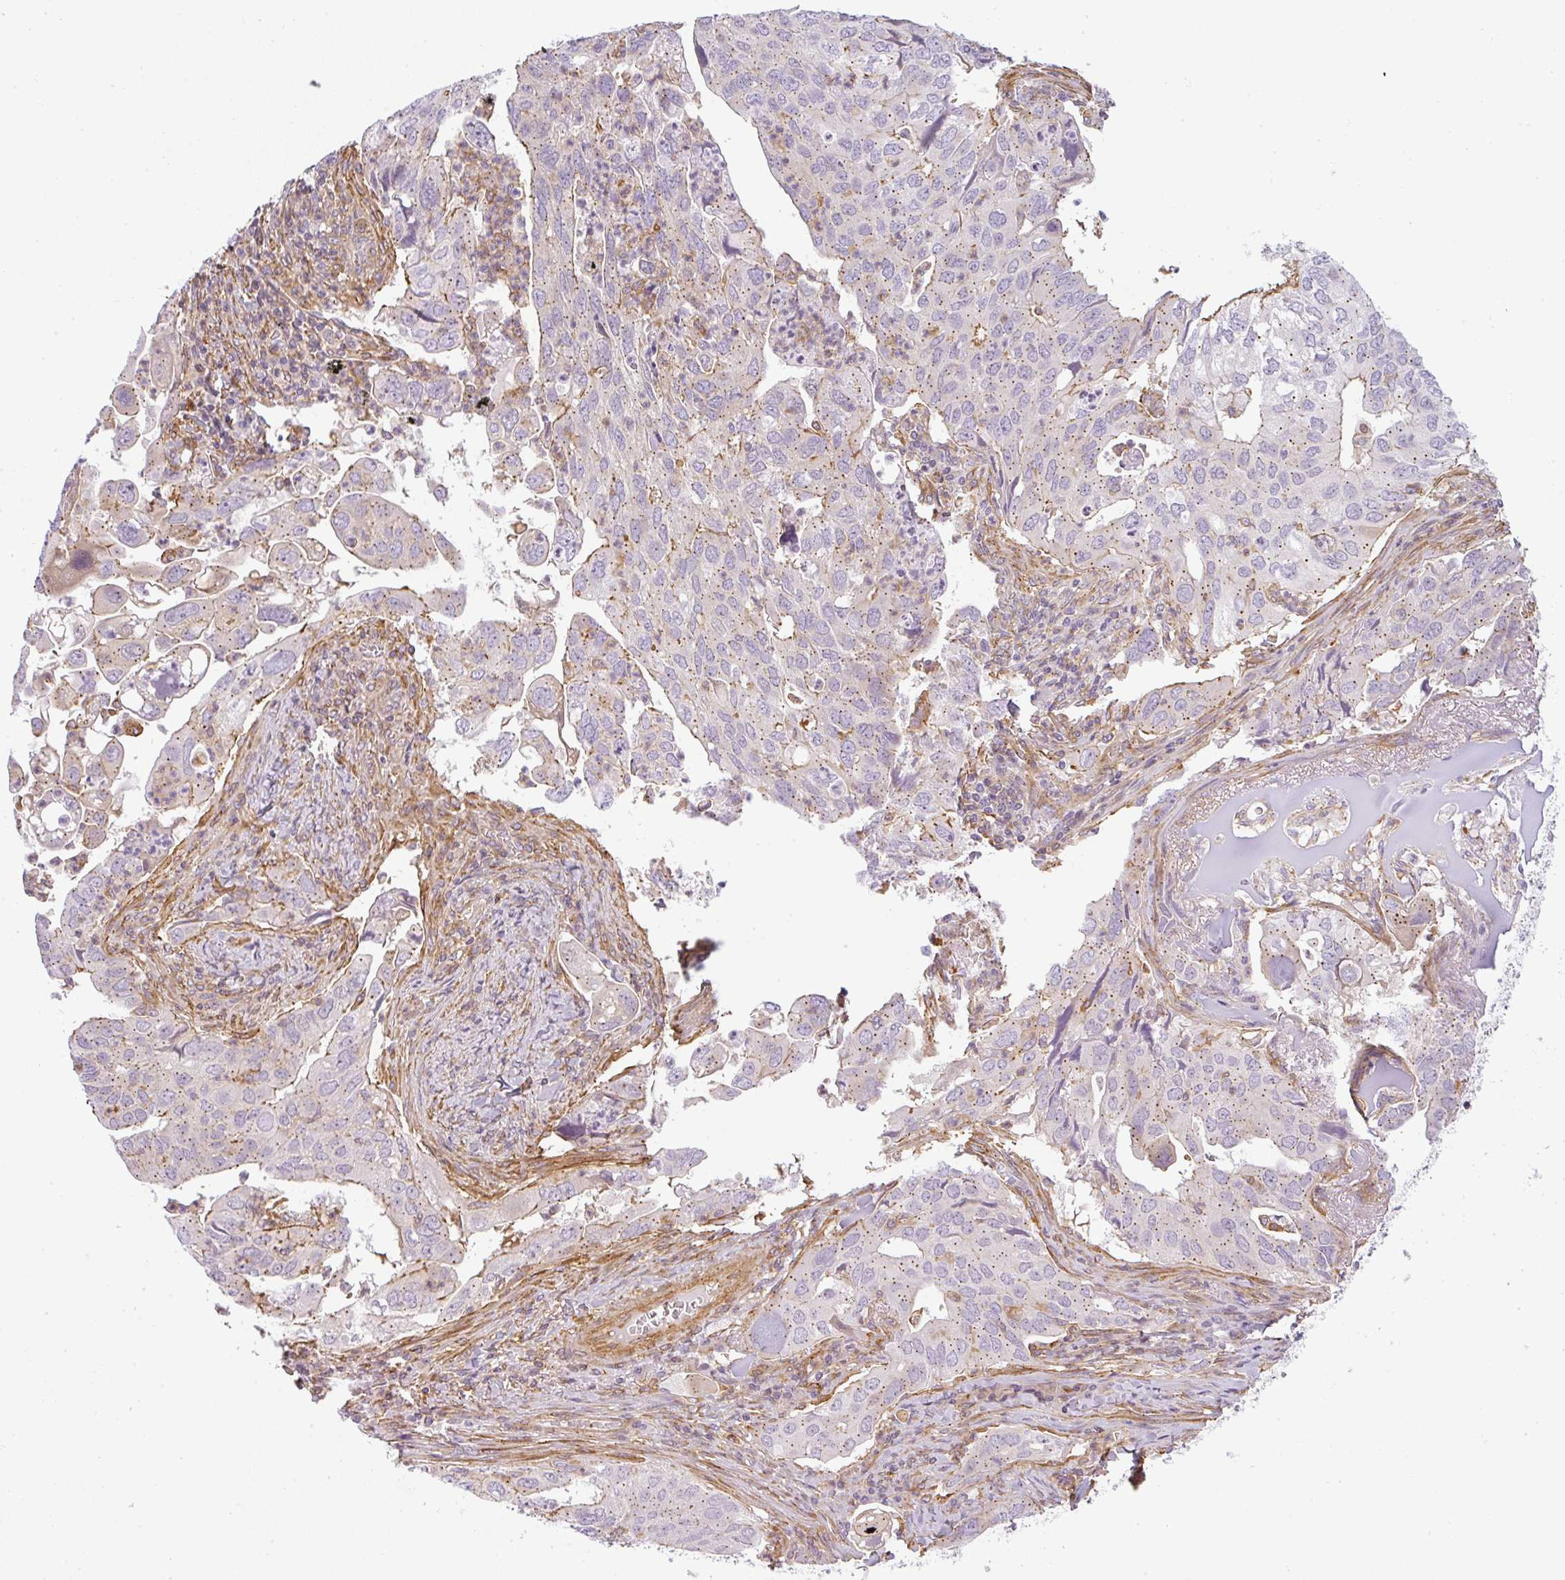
{"staining": {"intensity": "weak", "quantity": "<25%", "location": "cytoplasmic/membranous"}, "tissue": "lung cancer", "cell_type": "Tumor cells", "image_type": "cancer", "snomed": [{"axis": "morphology", "description": "Adenocarcinoma, NOS"}, {"axis": "topography", "description": "Lung"}], "caption": "An image of human lung cancer (adenocarcinoma) is negative for staining in tumor cells. Nuclei are stained in blue.", "gene": "SULF1", "patient": {"sex": "male", "age": 48}}